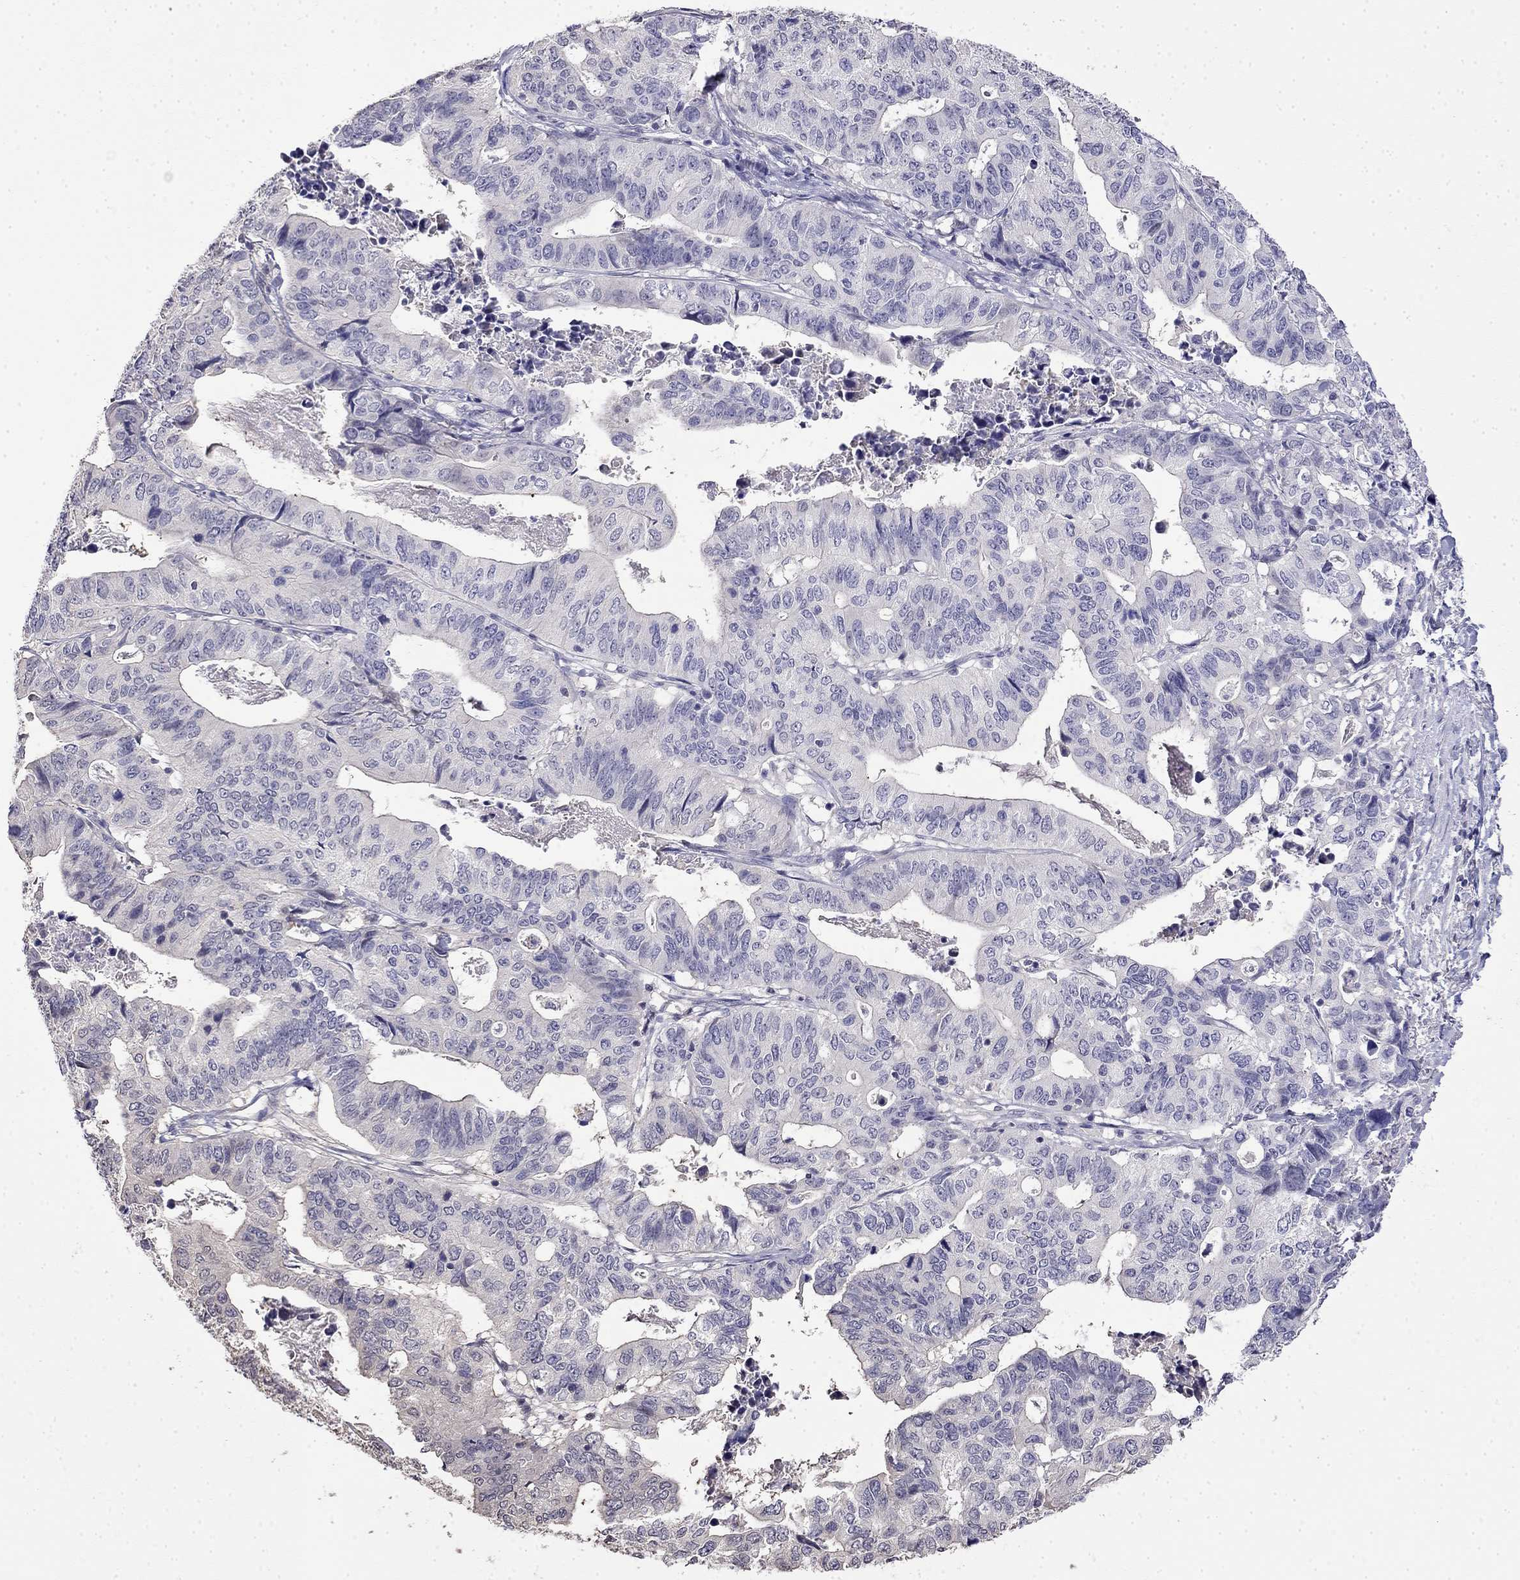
{"staining": {"intensity": "negative", "quantity": "none", "location": "none"}, "tissue": "stomach cancer", "cell_type": "Tumor cells", "image_type": "cancer", "snomed": [{"axis": "morphology", "description": "Adenocarcinoma, NOS"}, {"axis": "topography", "description": "Stomach, upper"}], "caption": "Immunohistochemical staining of stomach cancer (adenocarcinoma) demonstrates no significant staining in tumor cells.", "gene": "GUCA1B", "patient": {"sex": "female", "age": 67}}